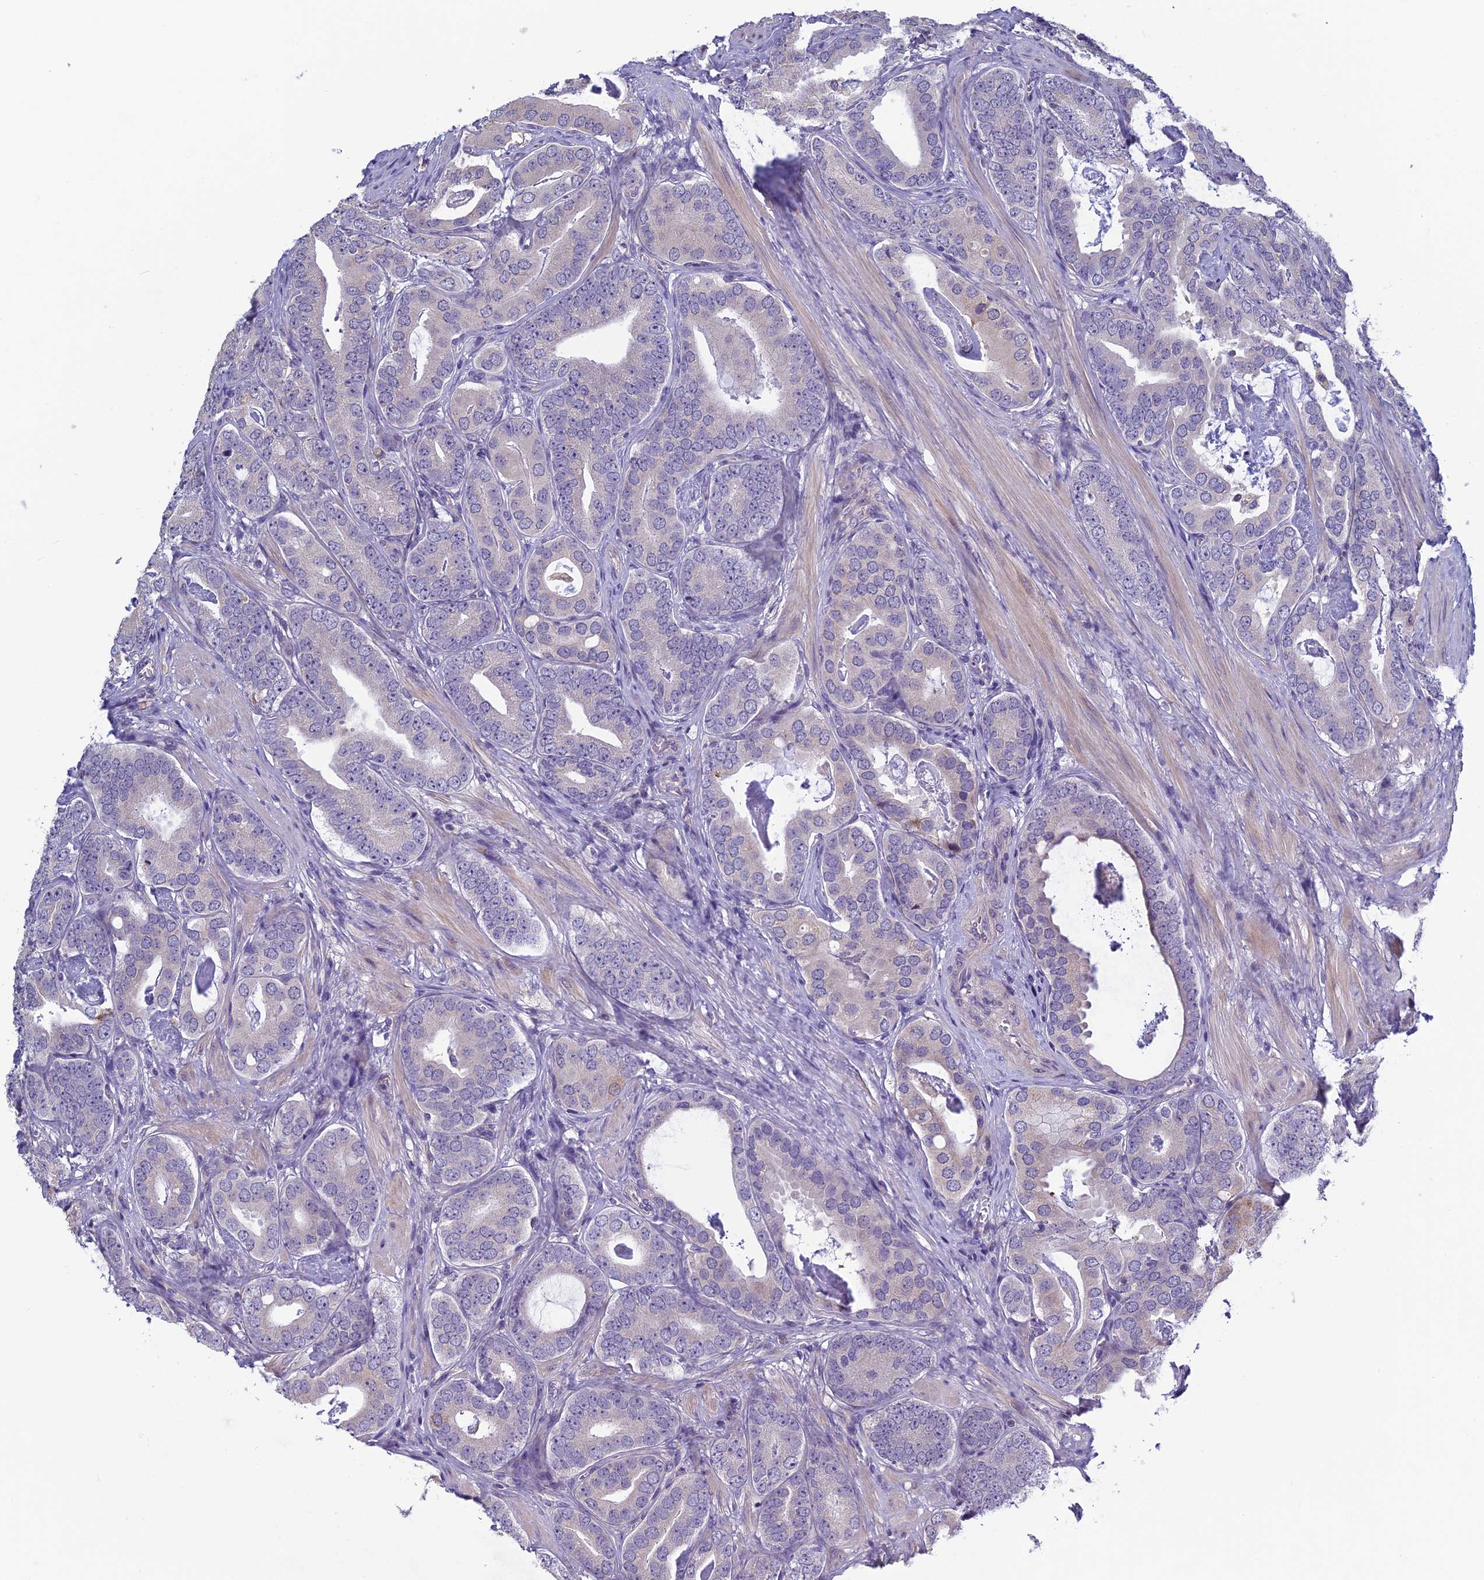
{"staining": {"intensity": "negative", "quantity": "none", "location": "none"}, "tissue": "prostate cancer", "cell_type": "Tumor cells", "image_type": "cancer", "snomed": [{"axis": "morphology", "description": "Adenocarcinoma, Low grade"}, {"axis": "topography", "description": "Prostate"}], "caption": "Immunohistochemical staining of human prostate cancer reveals no significant expression in tumor cells. The staining was performed using DAB (3,3'-diaminobenzidine) to visualize the protein expression in brown, while the nuclei were stained in blue with hematoxylin (Magnification: 20x).", "gene": "HECA", "patient": {"sex": "male", "age": 71}}